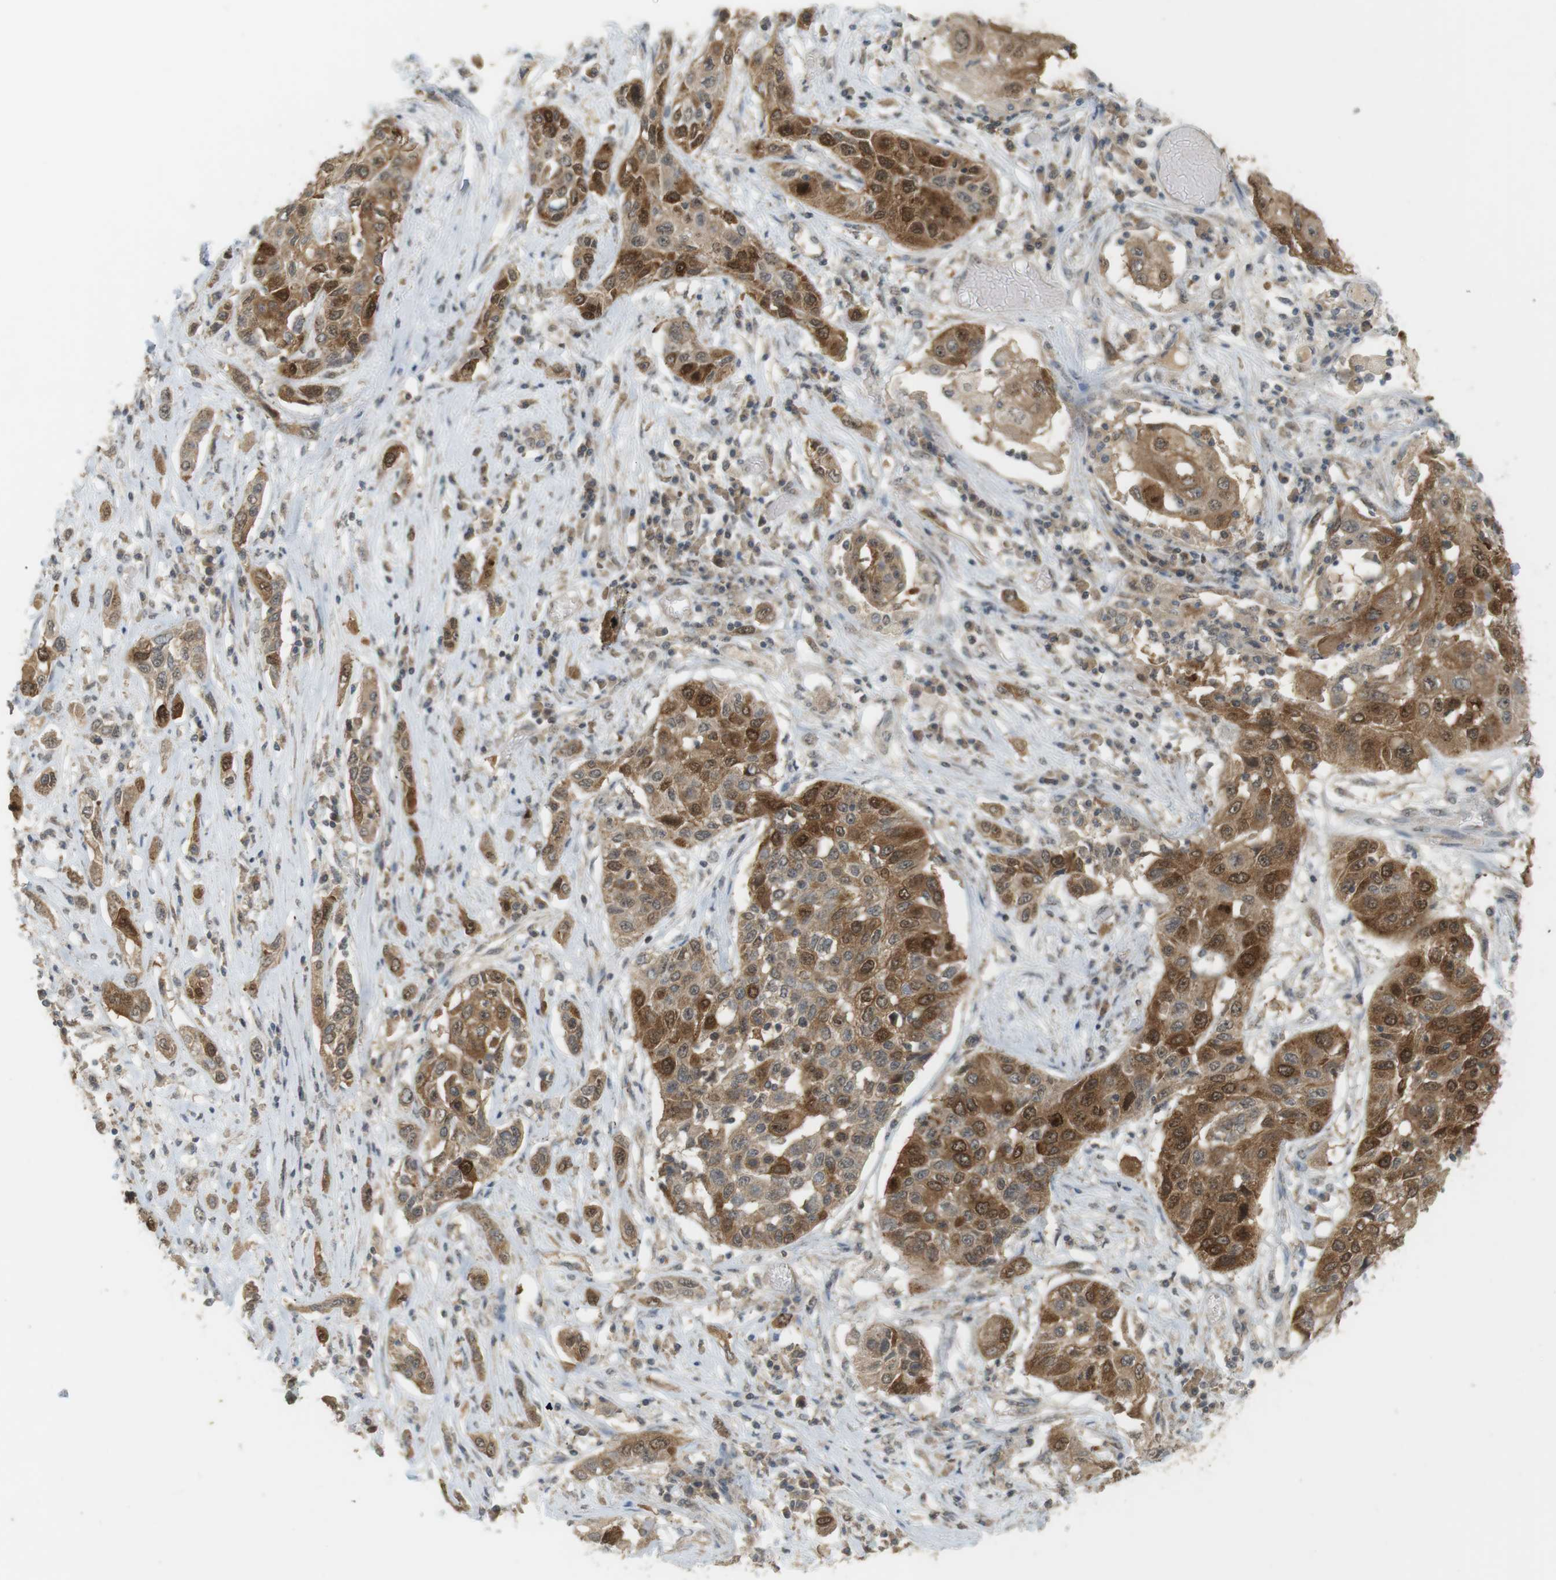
{"staining": {"intensity": "moderate", "quantity": "<25%", "location": "cytoplasmic/membranous,nuclear"}, "tissue": "lung cancer", "cell_type": "Tumor cells", "image_type": "cancer", "snomed": [{"axis": "morphology", "description": "Squamous cell carcinoma, NOS"}, {"axis": "topography", "description": "Lung"}], "caption": "Immunohistochemical staining of squamous cell carcinoma (lung) displays low levels of moderate cytoplasmic/membranous and nuclear positivity in approximately <25% of tumor cells.", "gene": "TTK", "patient": {"sex": "male", "age": 71}}